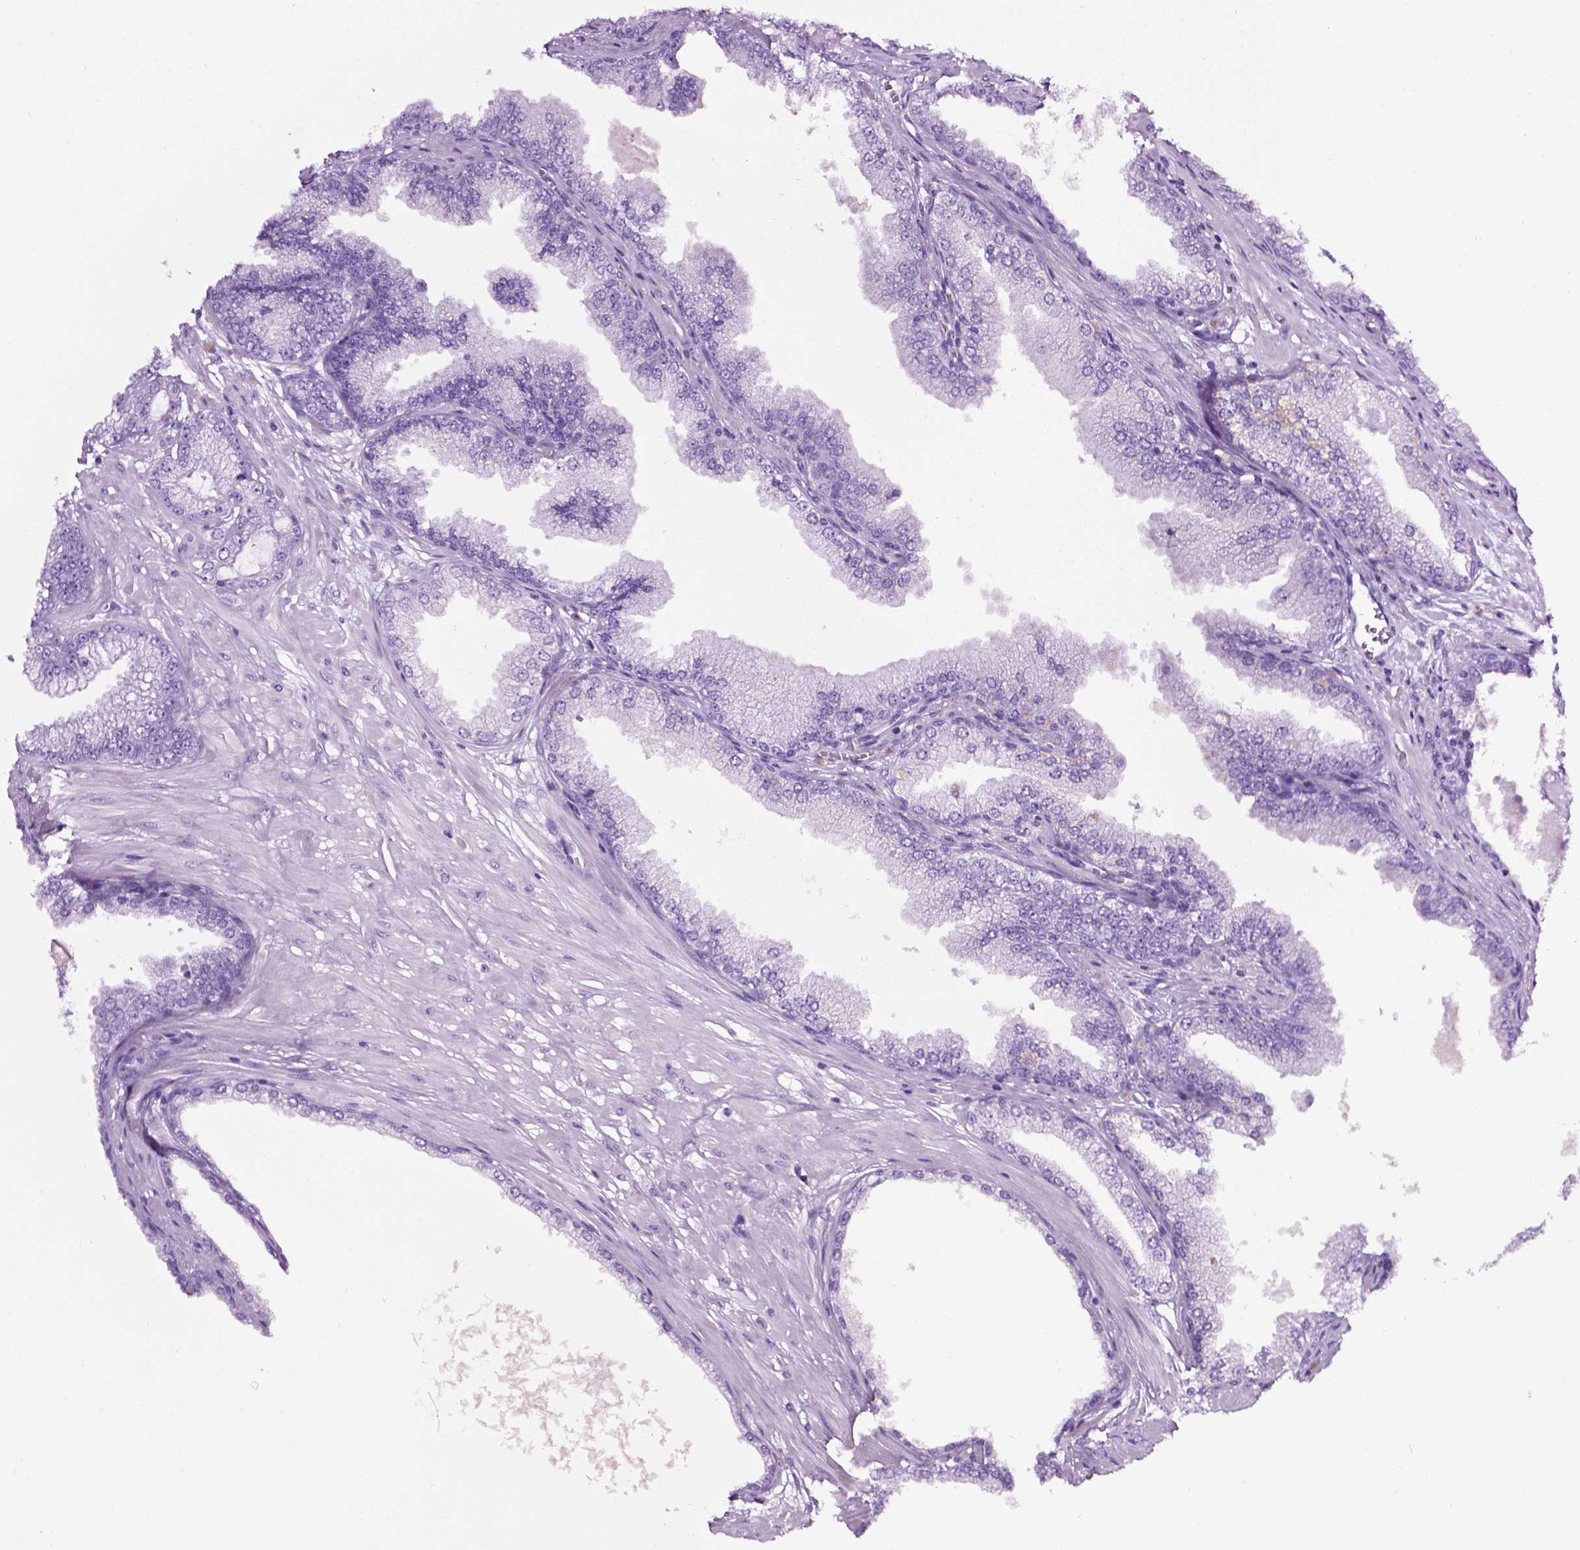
{"staining": {"intensity": "negative", "quantity": "none", "location": "none"}, "tissue": "prostate cancer", "cell_type": "Tumor cells", "image_type": "cancer", "snomed": [{"axis": "morphology", "description": "Adenocarcinoma, Low grade"}, {"axis": "topography", "description": "Prostate"}], "caption": "Tumor cells are negative for brown protein staining in prostate cancer (adenocarcinoma (low-grade)).", "gene": "LELP1", "patient": {"sex": "male", "age": 64}}